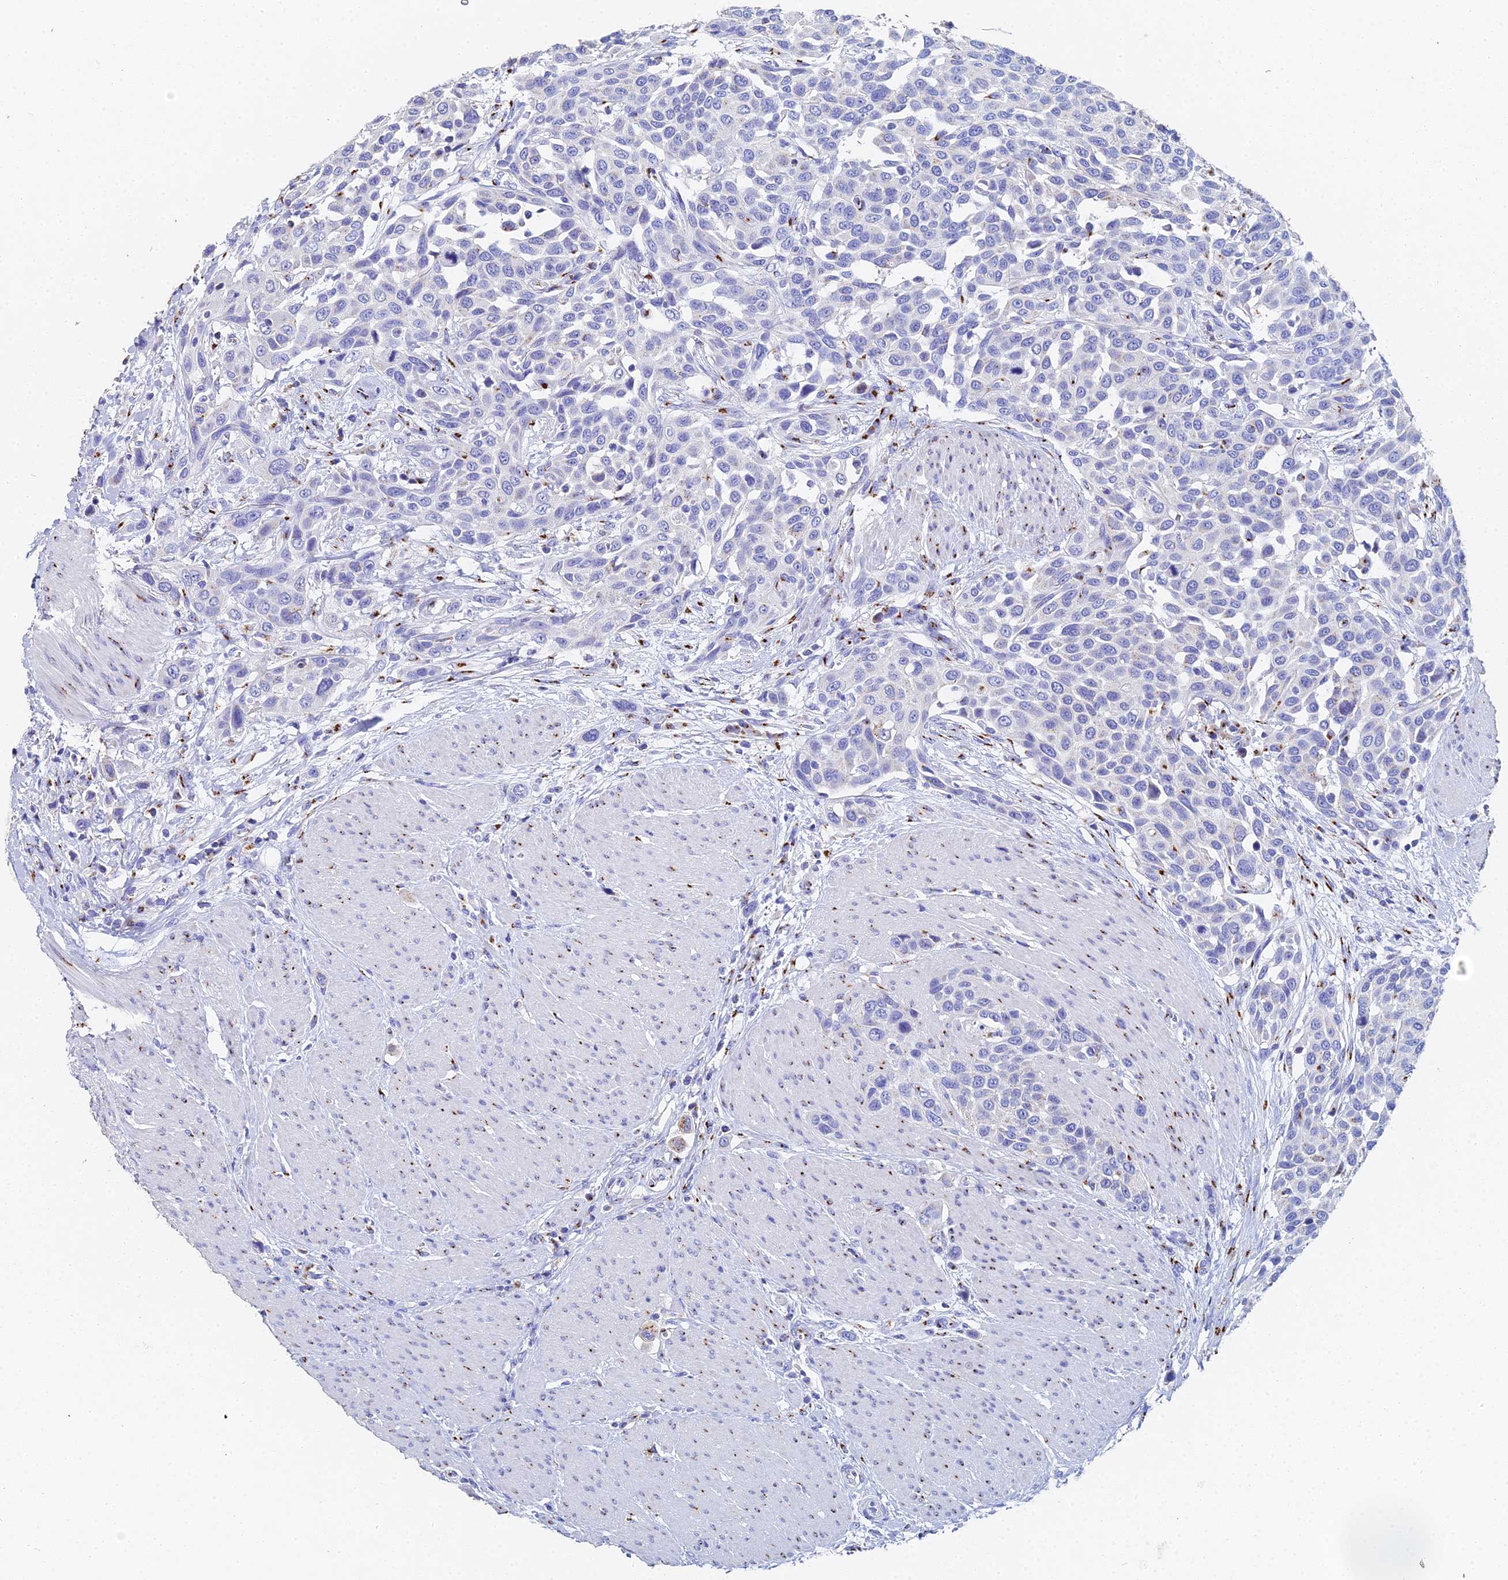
{"staining": {"intensity": "moderate", "quantity": "<25%", "location": "cytoplasmic/membranous"}, "tissue": "urothelial cancer", "cell_type": "Tumor cells", "image_type": "cancer", "snomed": [{"axis": "morphology", "description": "Urothelial carcinoma, High grade"}, {"axis": "topography", "description": "Urinary bladder"}], "caption": "Immunohistochemistry (IHC) of urothelial cancer exhibits low levels of moderate cytoplasmic/membranous expression in about <25% of tumor cells.", "gene": "ENSG00000268674", "patient": {"sex": "male", "age": 50}}